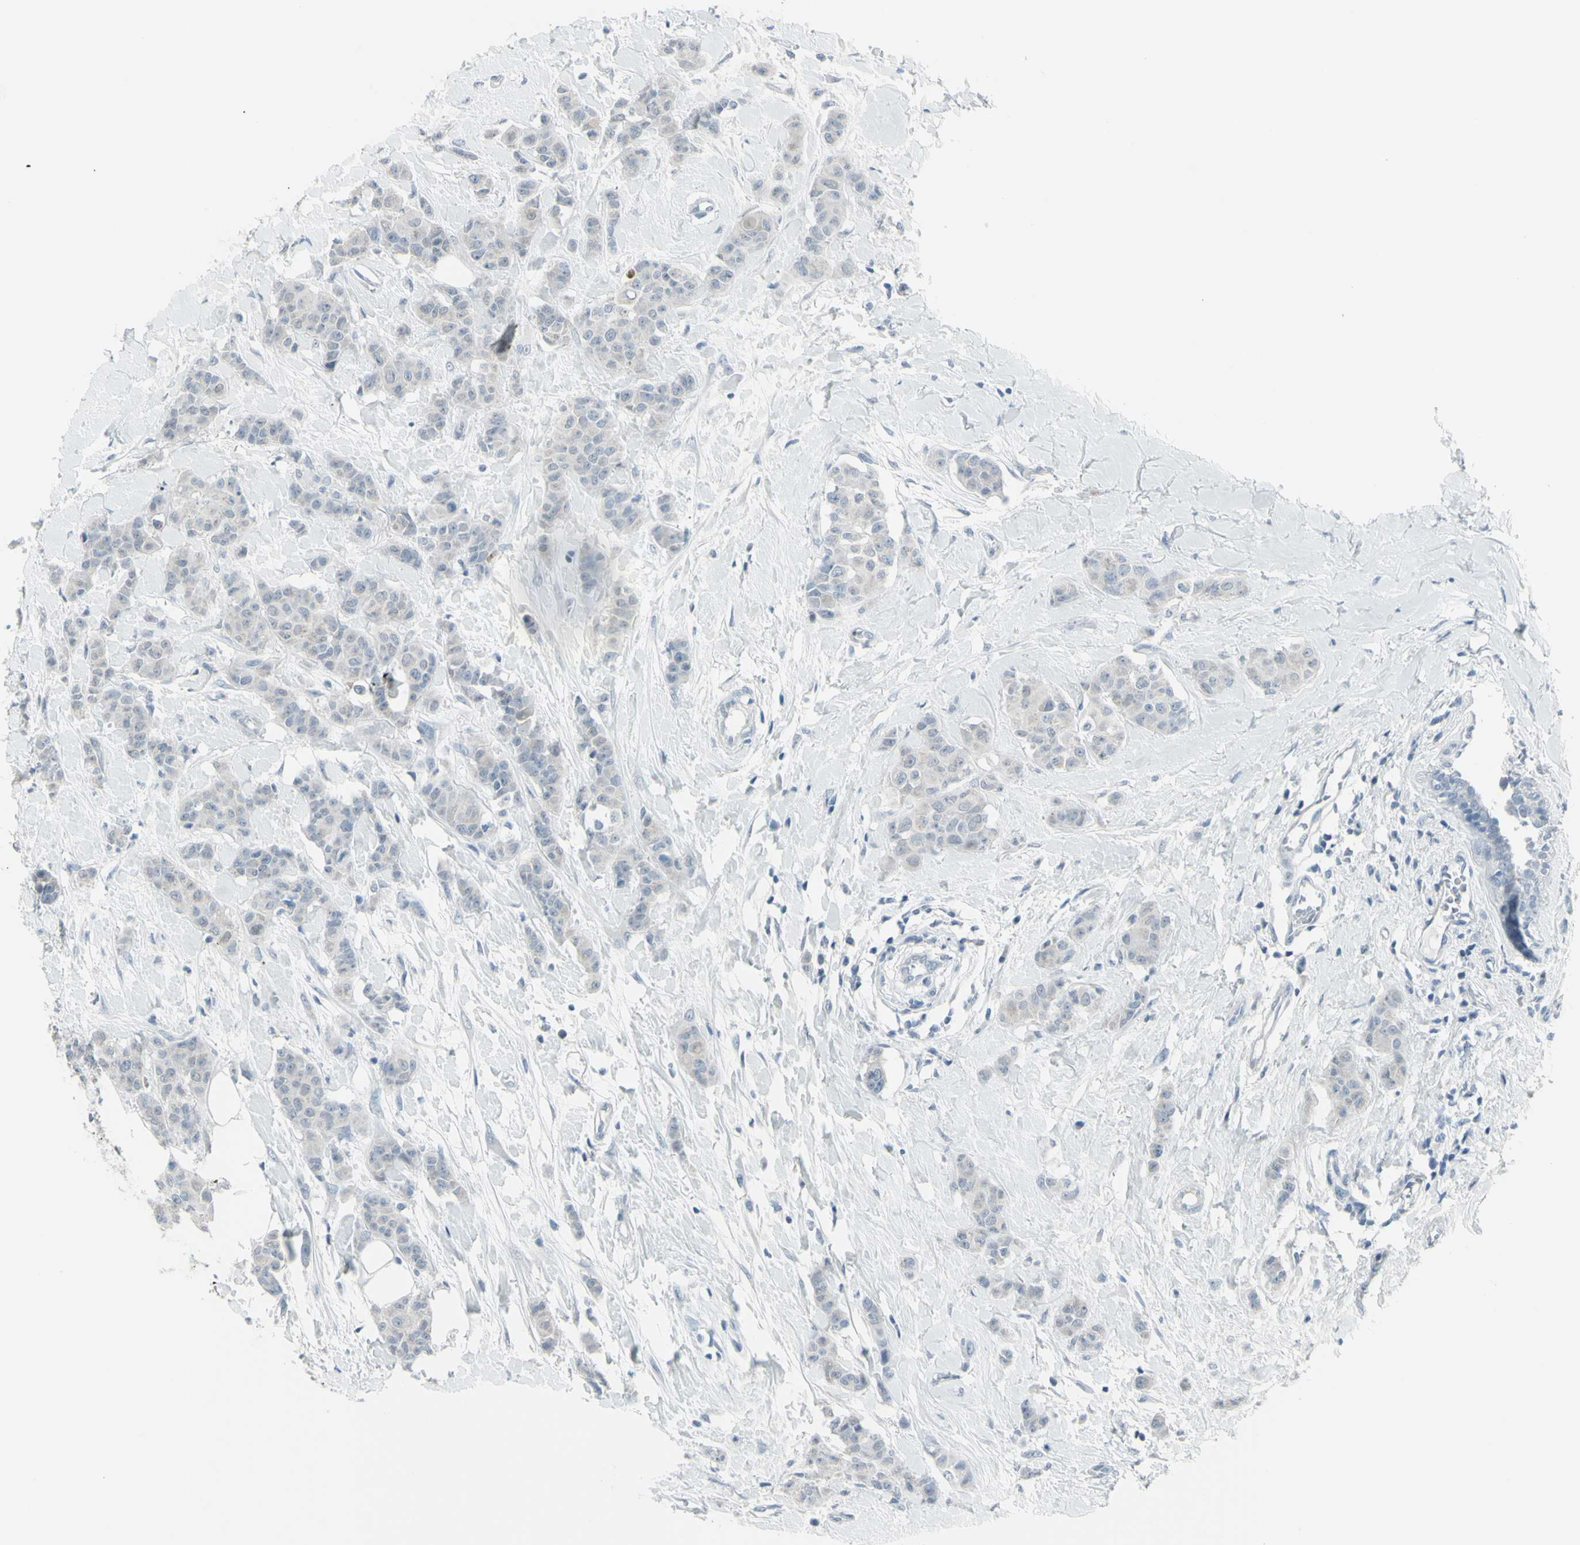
{"staining": {"intensity": "negative", "quantity": "none", "location": "none"}, "tissue": "breast cancer", "cell_type": "Tumor cells", "image_type": "cancer", "snomed": [{"axis": "morphology", "description": "Normal tissue, NOS"}, {"axis": "morphology", "description": "Duct carcinoma"}, {"axis": "topography", "description": "Breast"}], "caption": "This histopathology image is of breast cancer (intraductal carcinoma) stained with immunohistochemistry (IHC) to label a protein in brown with the nuclei are counter-stained blue. There is no expression in tumor cells.", "gene": "RAB3A", "patient": {"sex": "female", "age": 40}}